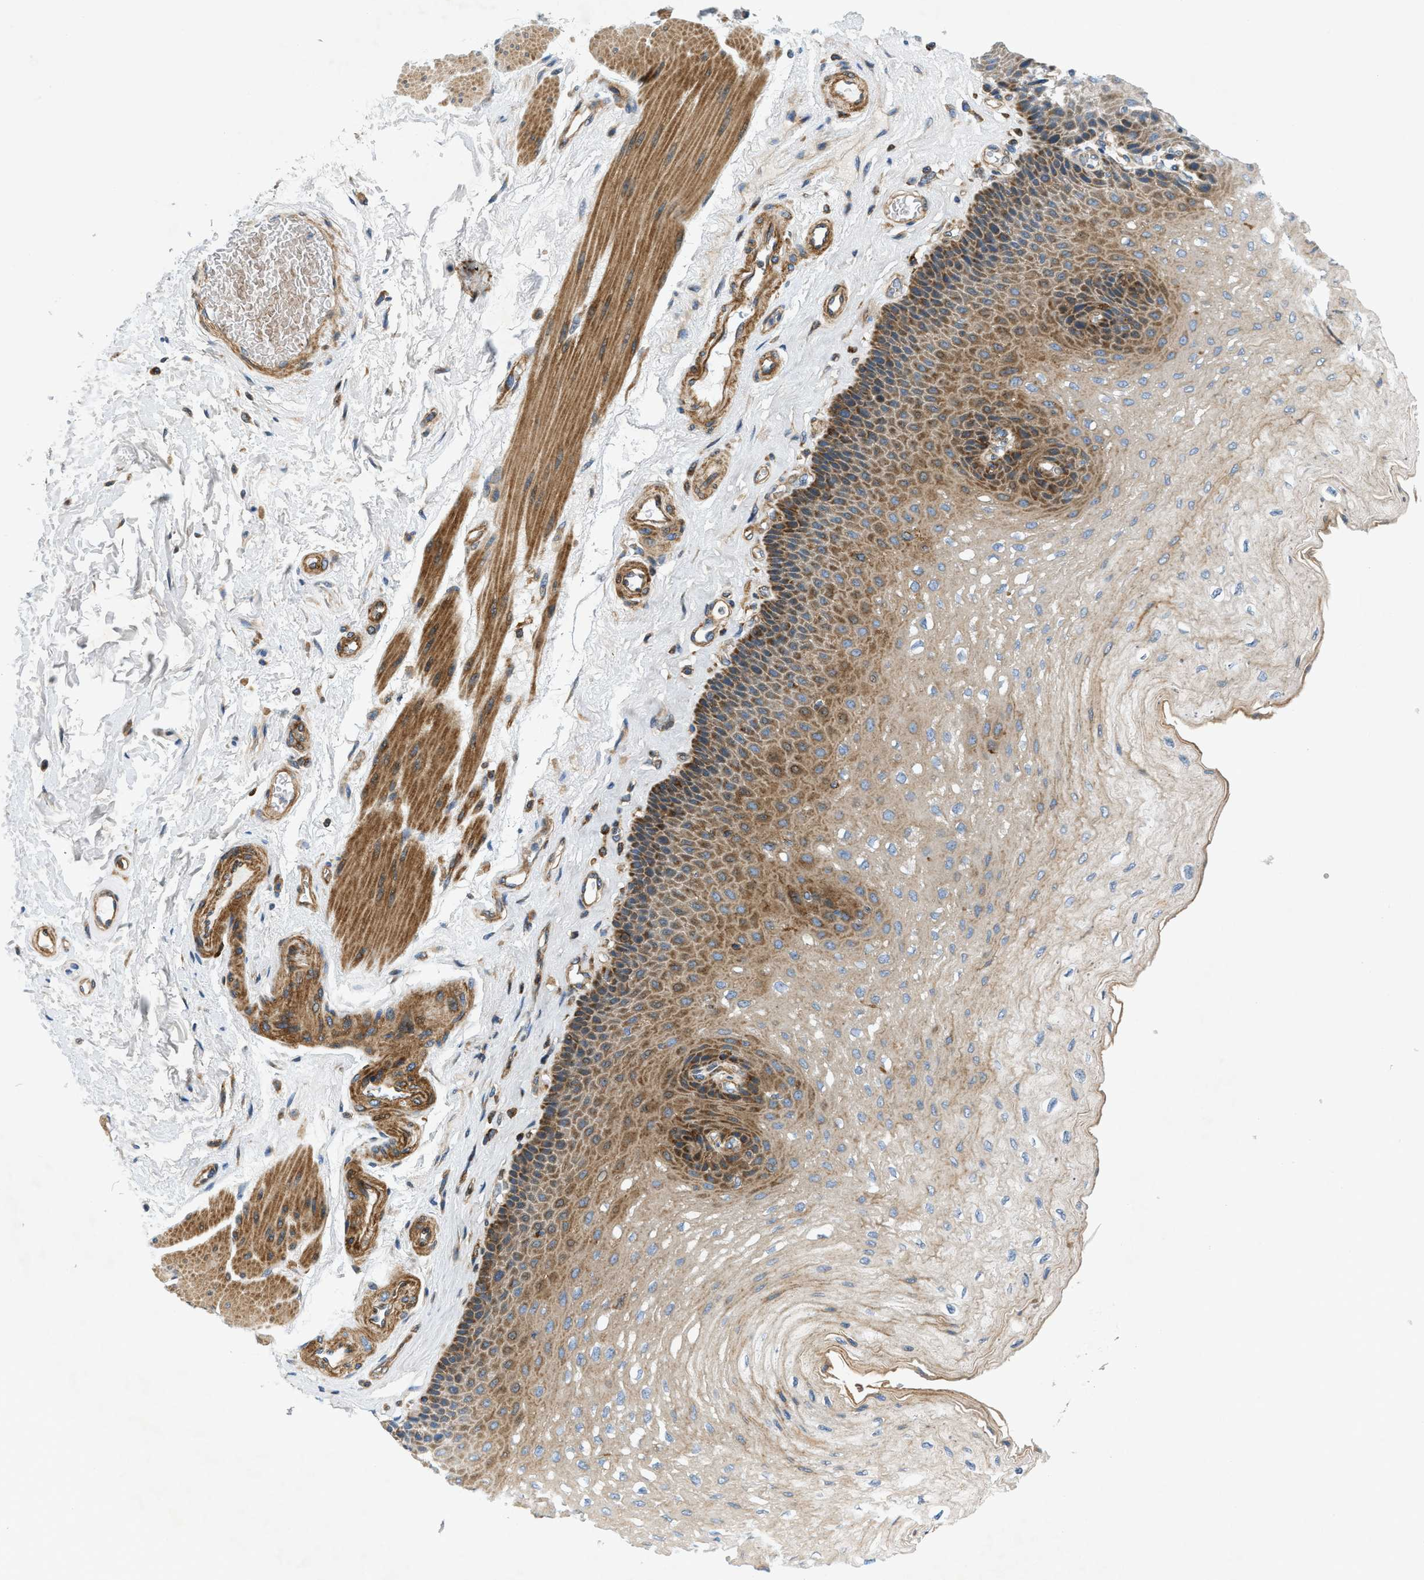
{"staining": {"intensity": "moderate", "quantity": "25%-75%", "location": "cytoplasmic/membranous"}, "tissue": "esophagus", "cell_type": "Squamous epithelial cells", "image_type": "normal", "snomed": [{"axis": "morphology", "description": "Normal tissue, NOS"}, {"axis": "topography", "description": "Esophagus"}], "caption": "Moderate cytoplasmic/membranous staining for a protein is present in about 25%-75% of squamous epithelial cells of normal esophagus using immunohistochemistry.", "gene": "DHODH", "patient": {"sex": "female", "age": 72}}